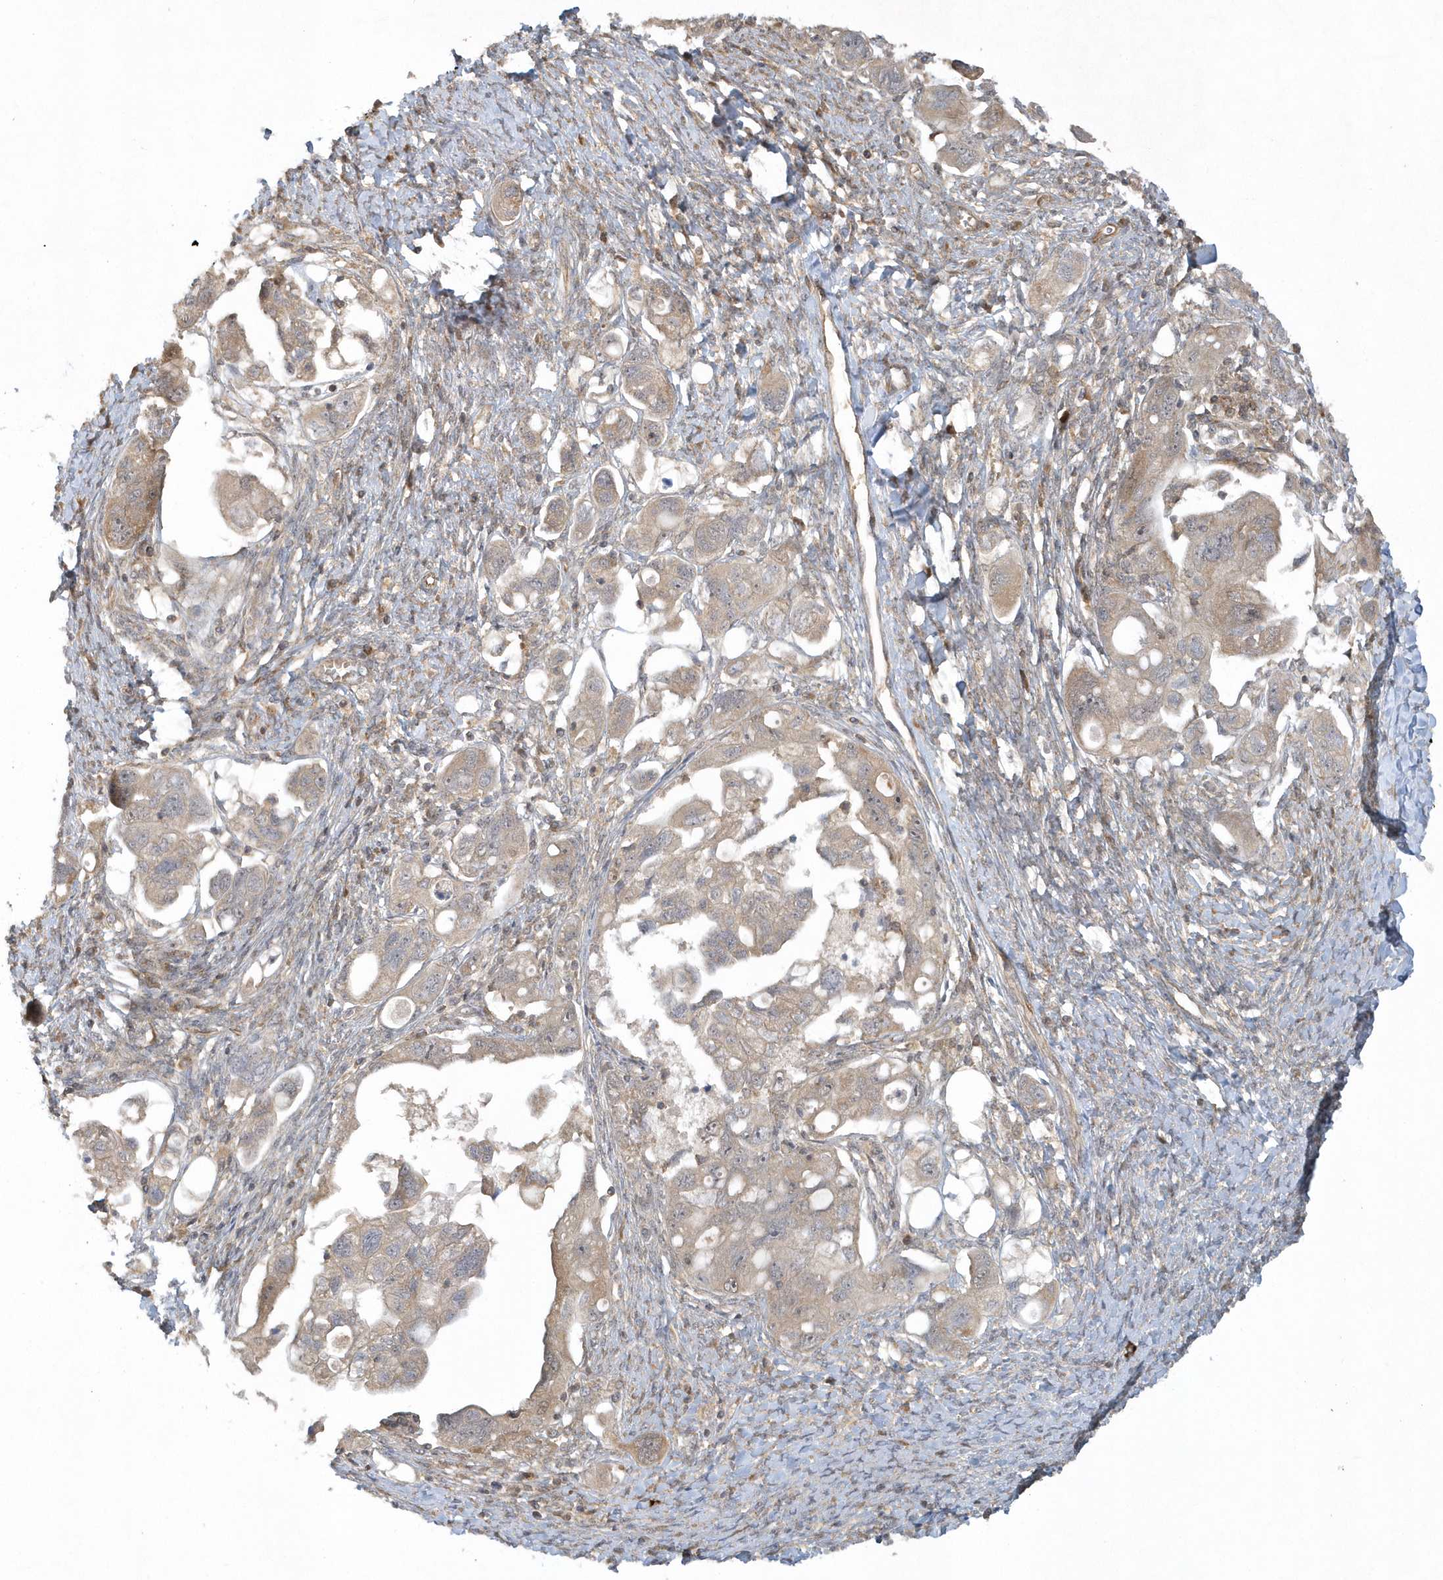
{"staining": {"intensity": "weak", "quantity": ">75%", "location": "cytoplasmic/membranous"}, "tissue": "ovarian cancer", "cell_type": "Tumor cells", "image_type": "cancer", "snomed": [{"axis": "morphology", "description": "Carcinoma, NOS"}, {"axis": "morphology", "description": "Cystadenocarcinoma, serous, NOS"}, {"axis": "topography", "description": "Ovary"}], "caption": "Immunohistochemical staining of ovarian carcinoma demonstrates low levels of weak cytoplasmic/membranous protein positivity in approximately >75% of tumor cells.", "gene": "THG1L", "patient": {"sex": "female", "age": 69}}